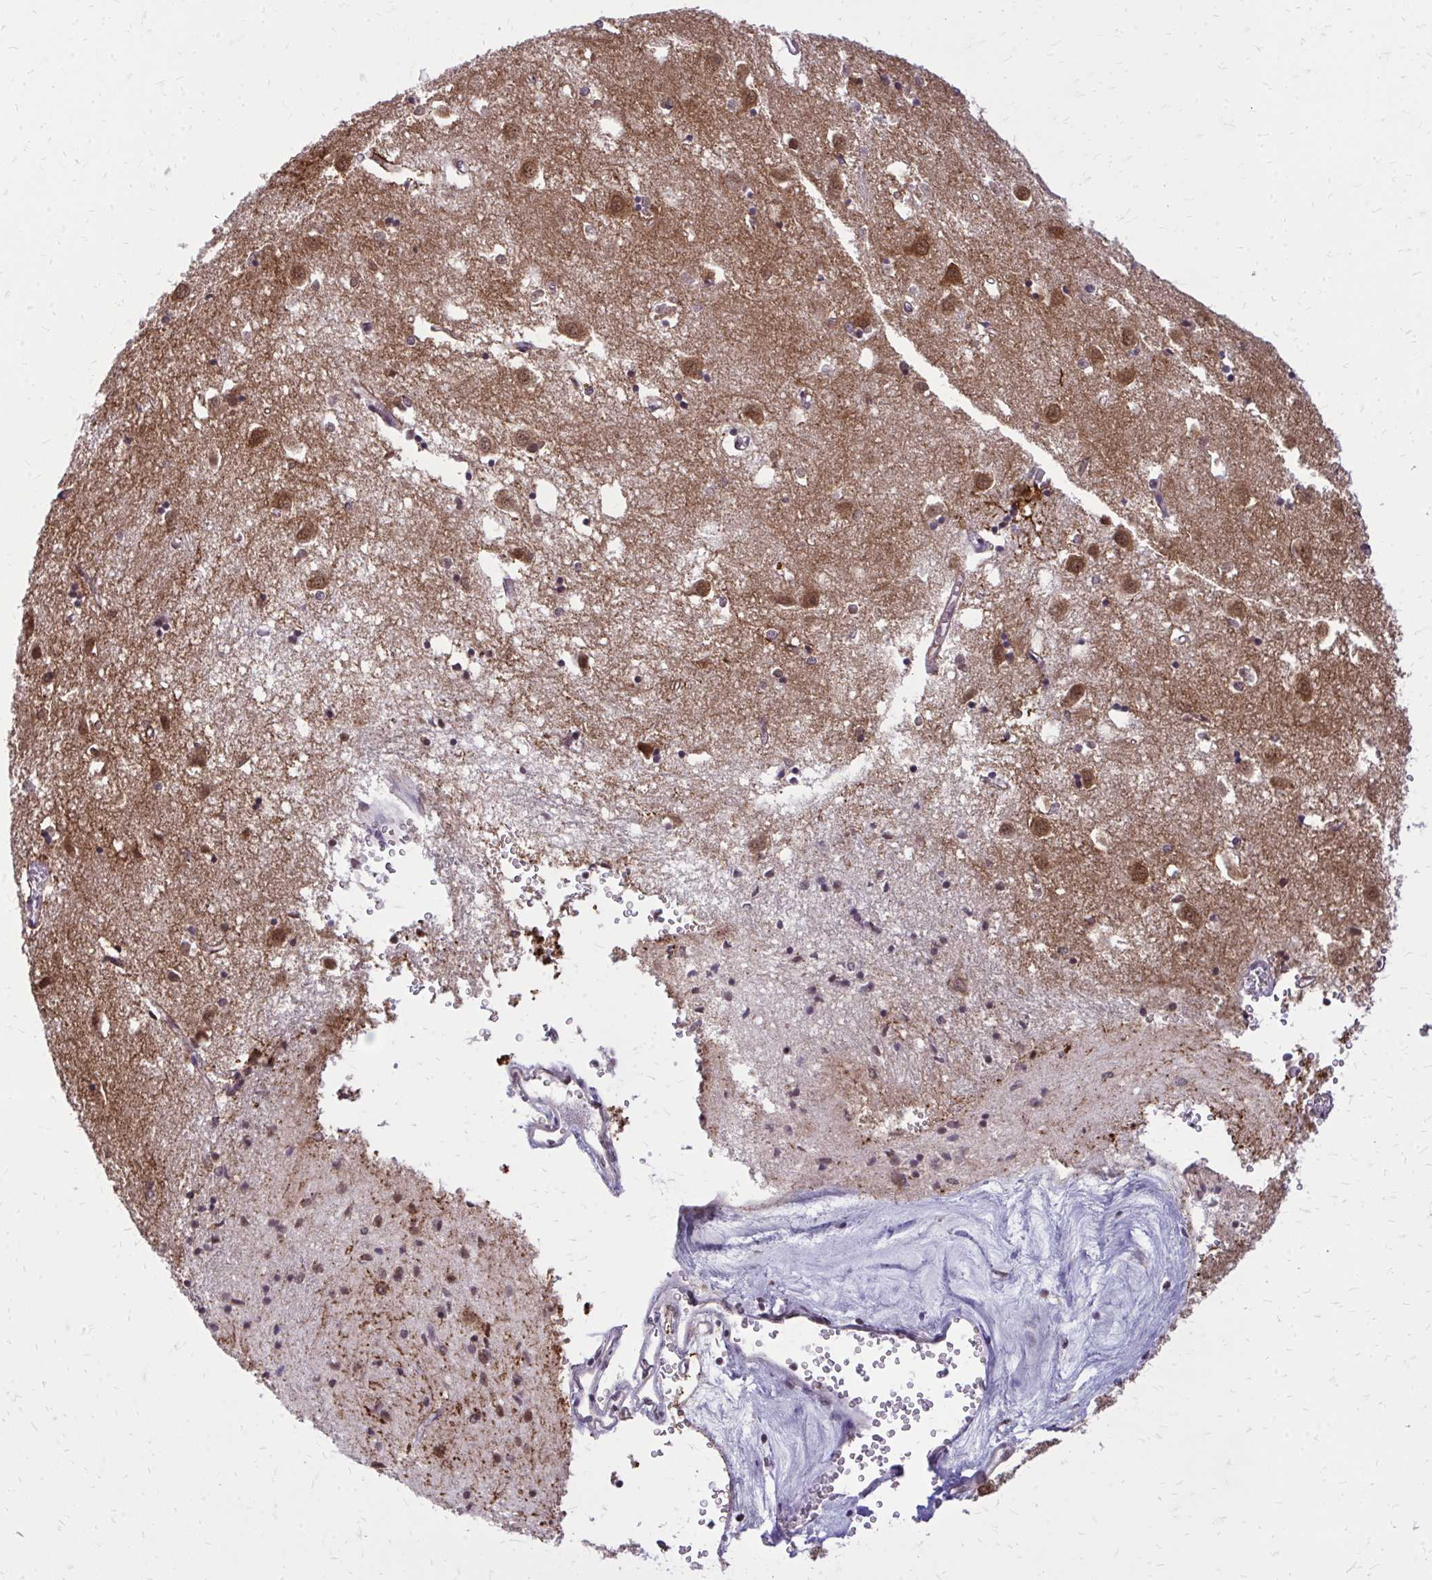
{"staining": {"intensity": "moderate", "quantity": "<25%", "location": "cytoplasmic/membranous,nuclear"}, "tissue": "caudate", "cell_type": "Glial cells", "image_type": "normal", "snomed": [{"axis": "morphology", "description": "Normal tissue, NOS"}, {"axis": "topography", "description": "Lateral ventricle wall"}], "caption": "This histopathology image displays benign caudate stained with immunohistochemistry to label a protein in brown. The cytoplasmic/membranous,nuclear of glial cells show moderate positivity for the protein. Nuclei are counter-stained blue.", "gene": "AKAP5", "patient": {"sex": "male", "age": 70}}